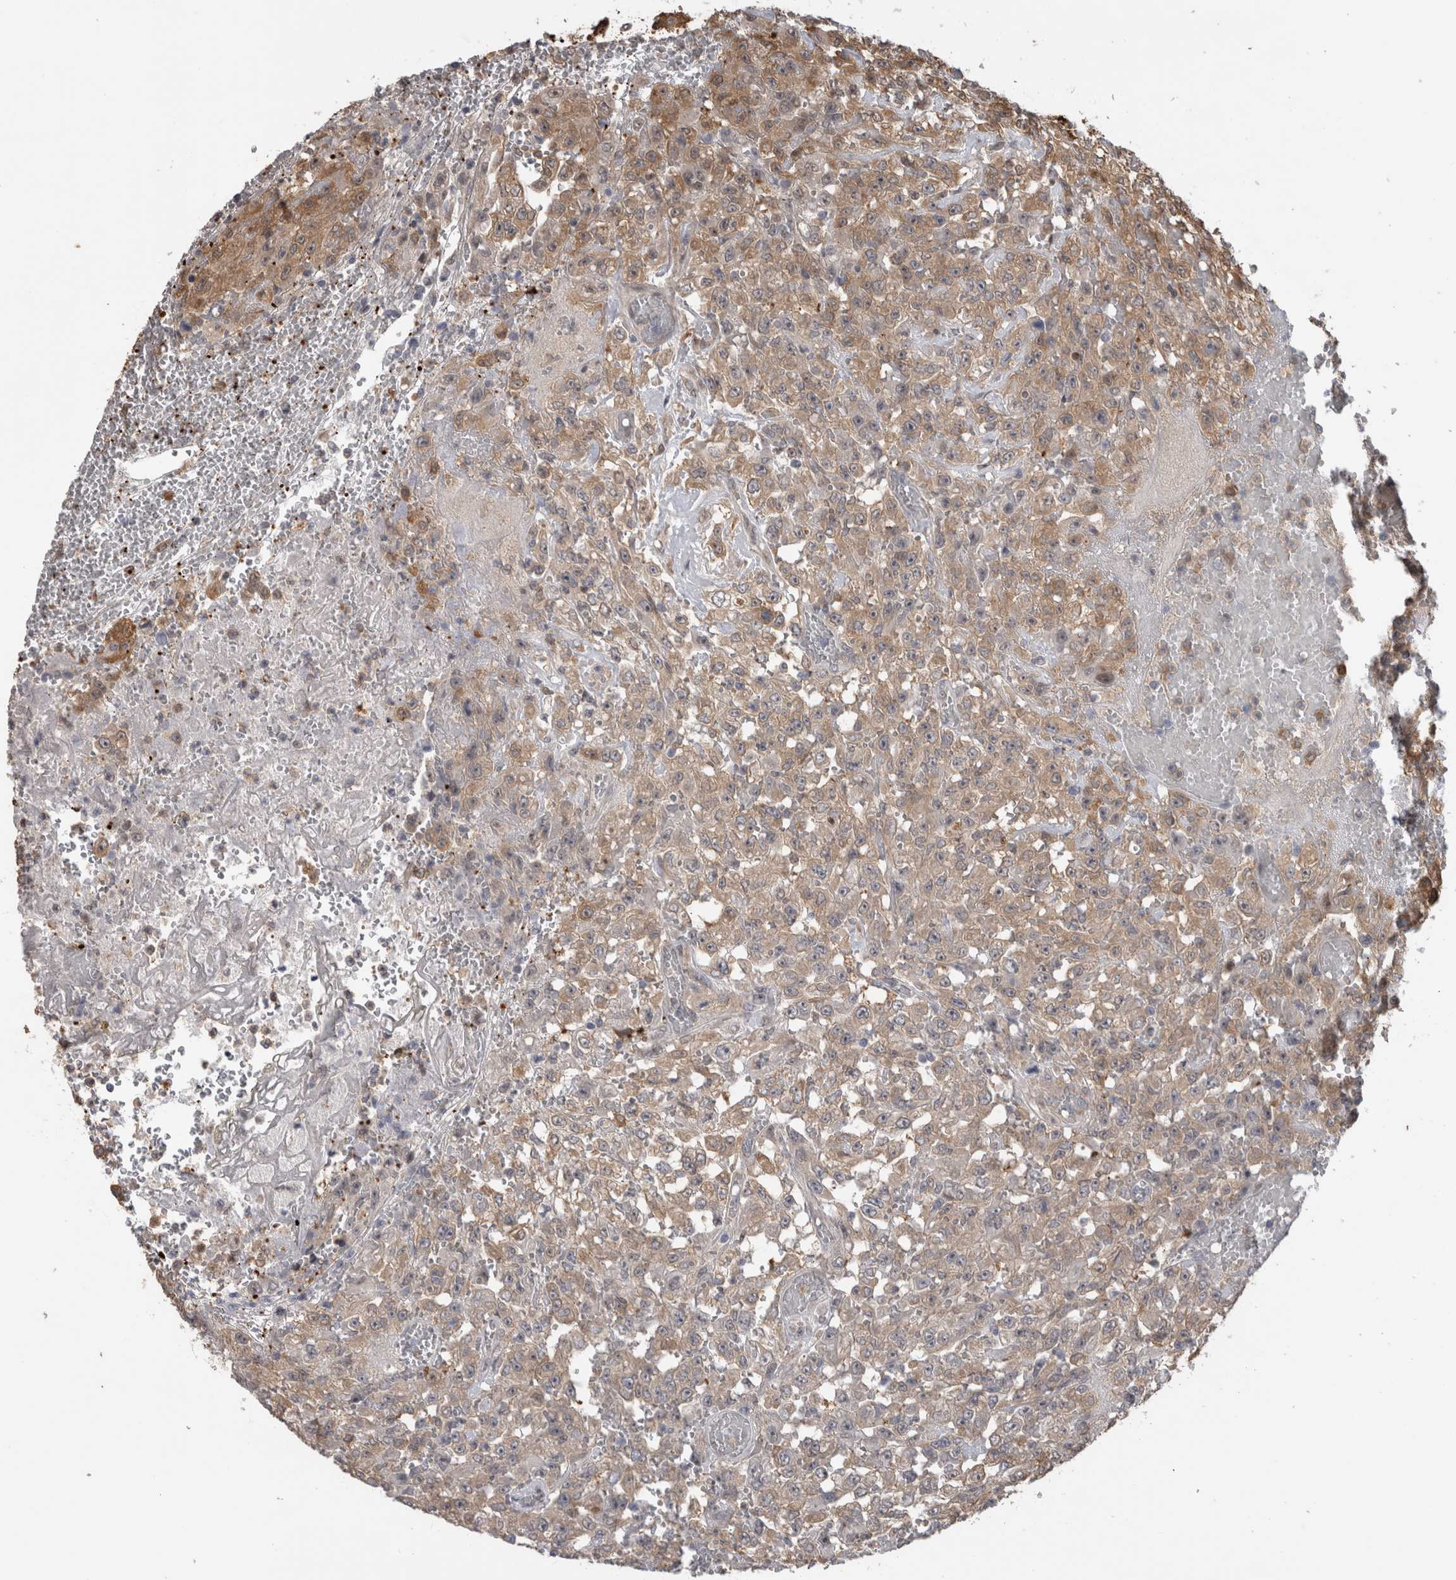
{"staining": {"intensity": "weak", "quantity": ">75%", "location": "cytoplasmic/membranous"}, "tissue": "urothelial cancer", "cell_type": "Tumor cells", "image_type": "cancer", "snomed": [{"axis": "morphology", "description": "Urothelial carcinoma, High grade"}, {"axis": "topography", "description": "Urinary bladder"}], "caption": "High-grade urothelial carcinoma was stained to show a protein in brown. There is low levels of weak cytoplasmic/membranous positivity in about >75% of tumor cells.", "gene": "USH1G", "patient": {"sex": "male", "age": 46}}